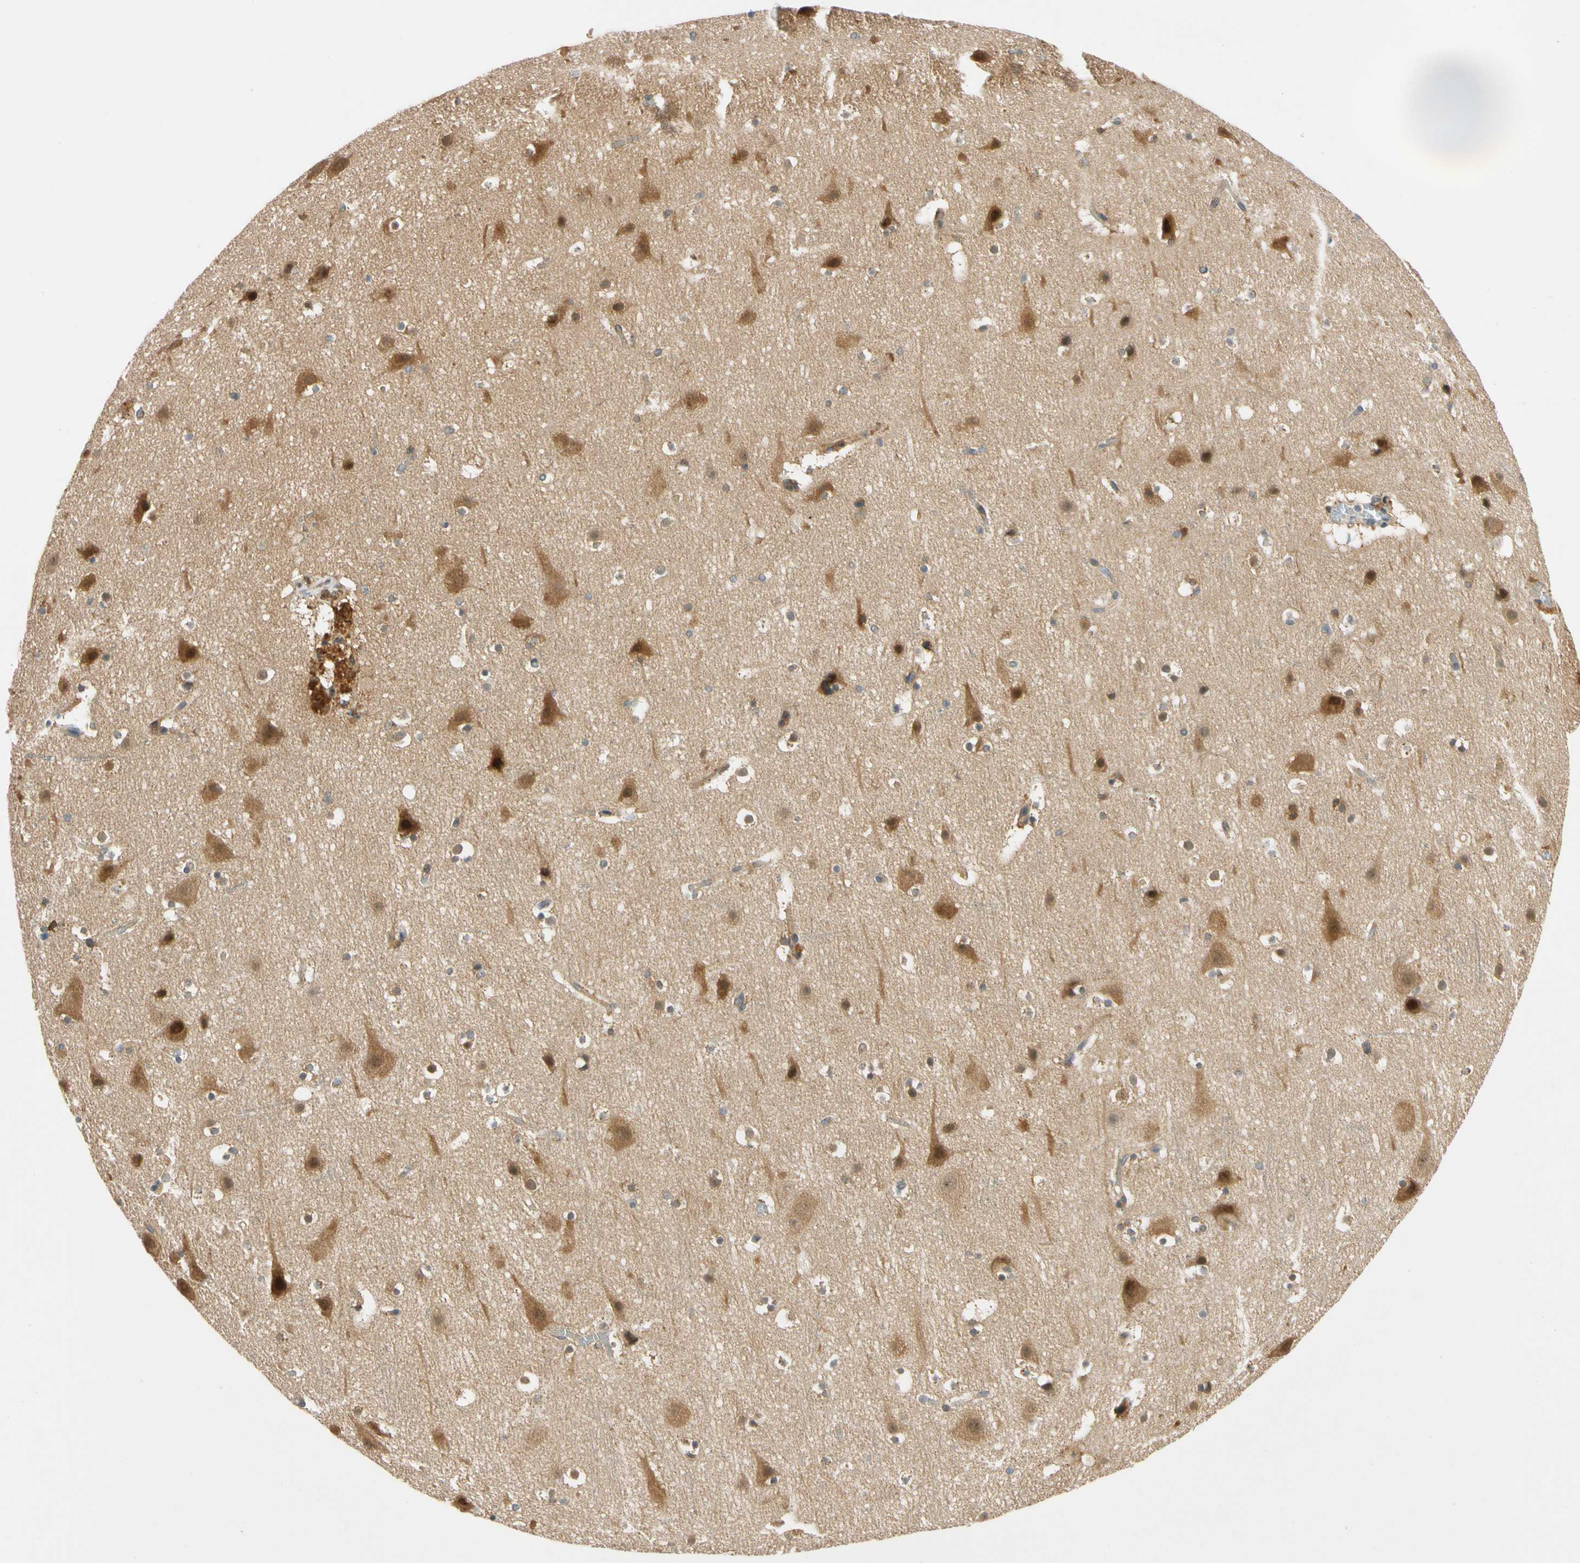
{"staining": {"intensity": "weak", "quantity": "25%-75%", "location": "cytoplasmic/membranous"}, "tissue": "cerebral cortex", "cell_type": "Endothelial cells", "image_type": "normal", "snomed": [{"axis": "morphology", "description": "Normal tissue, NOS"}, {"axis": "topography", "description": "Cerebral cortex"}], "caption": "Protein staining of unremarkable cerebral cortex reveals weak cytoplasmic/membranous expression in approximately 25%-75% of endothelial cells.", "gene": "GATD1", "patient": {"sex": "male", "age": 45}}